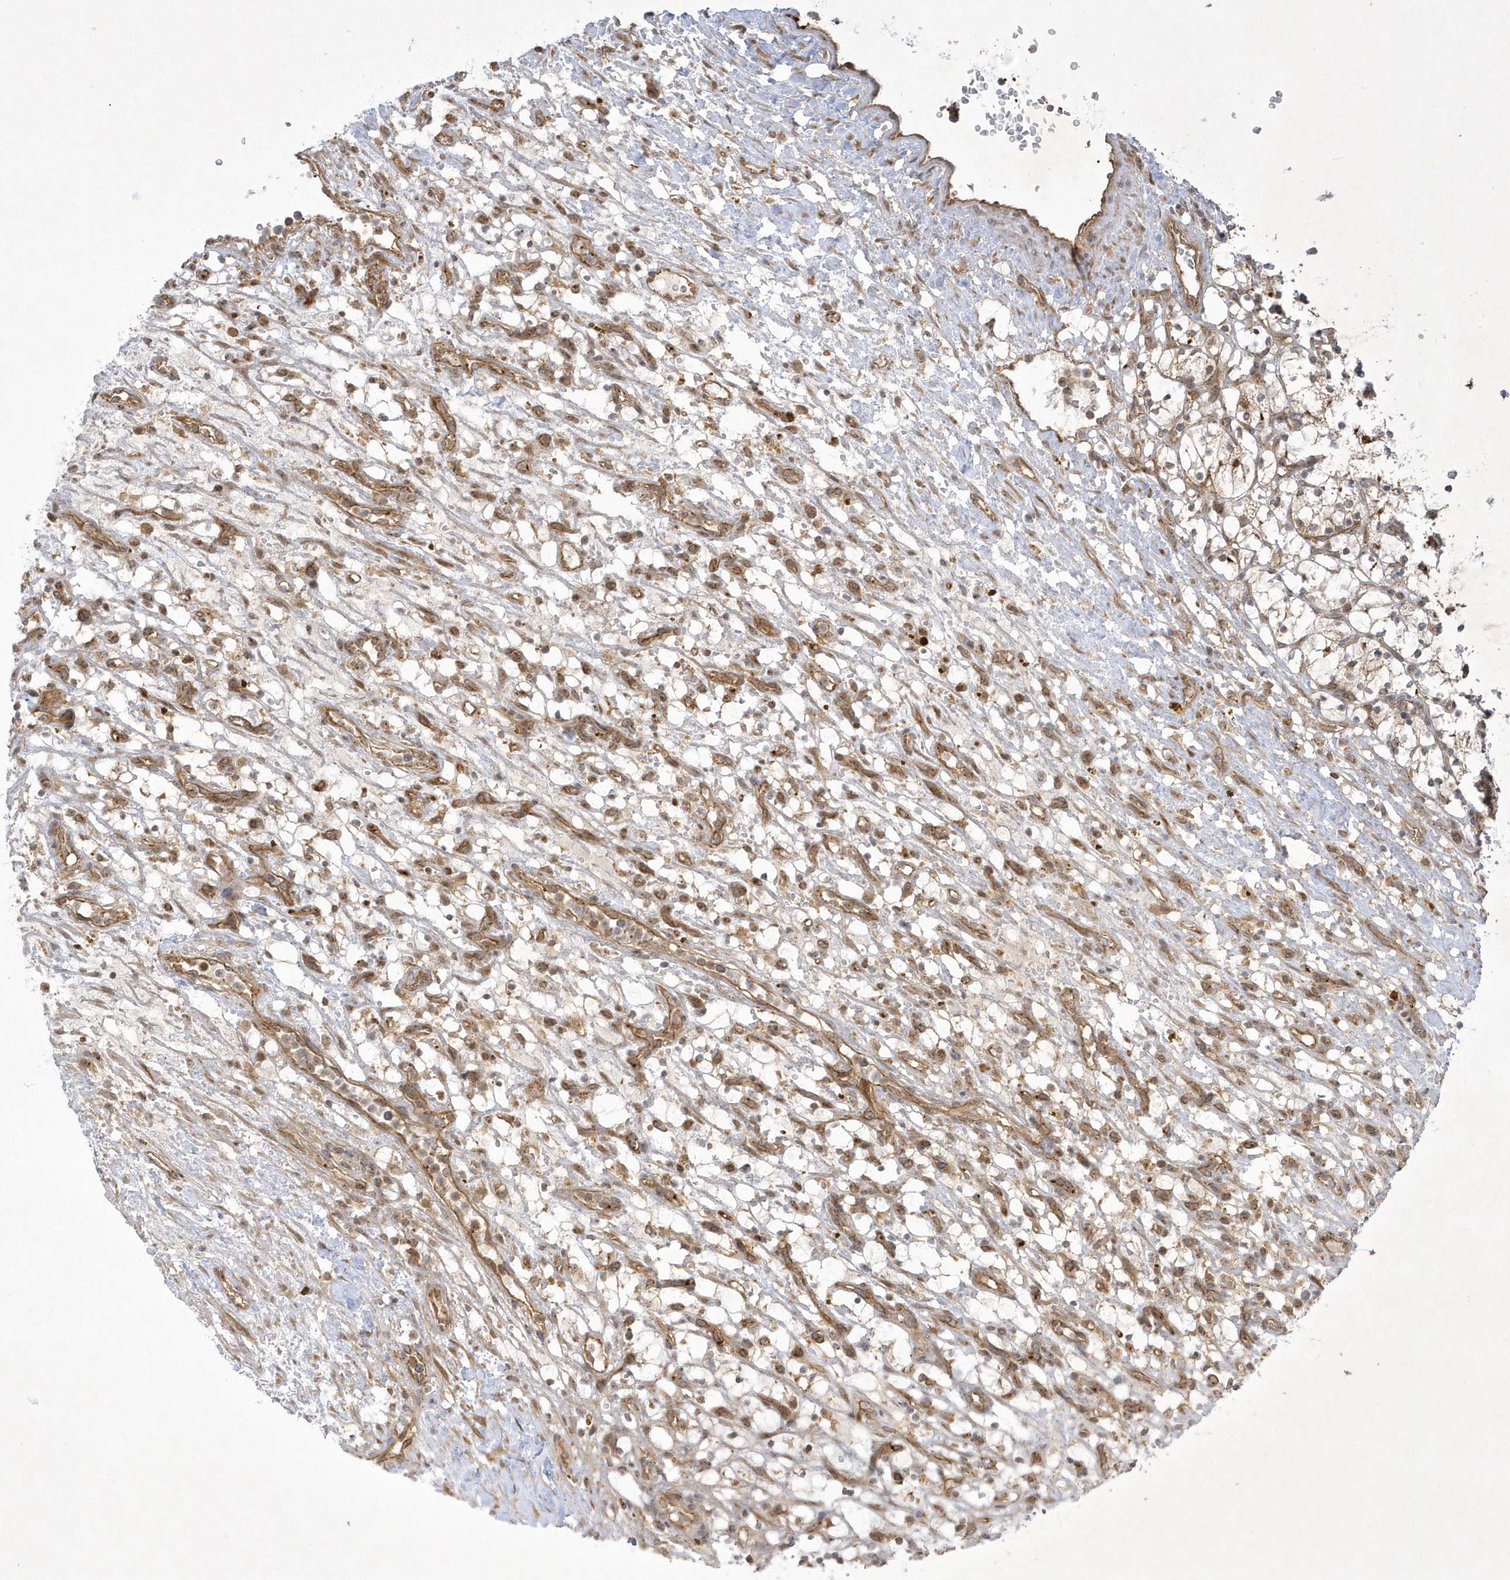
{"staining": {"intensity": "weak", "quantity": "25%-75%", "location": "cytoplasmic/membranous"}, "tissue": "renal cancer", "cell_type": "Tumor cells", "image_type": "cancer", "snomed": [{"axis": "morphology", "description": "Adenocarcinoma, NOS"}, {"axis": "topography", "description": "Kidney"}], "caption": "A high-resolution image shows immunohistochemistry (IHC) staining of renal cancer, which reveals weak cytoplasmic/membranous expression in approximately 25%-75% of tumor cells.", "gene": "NAF1", "patient": {"sex": "female", "age": 69}}